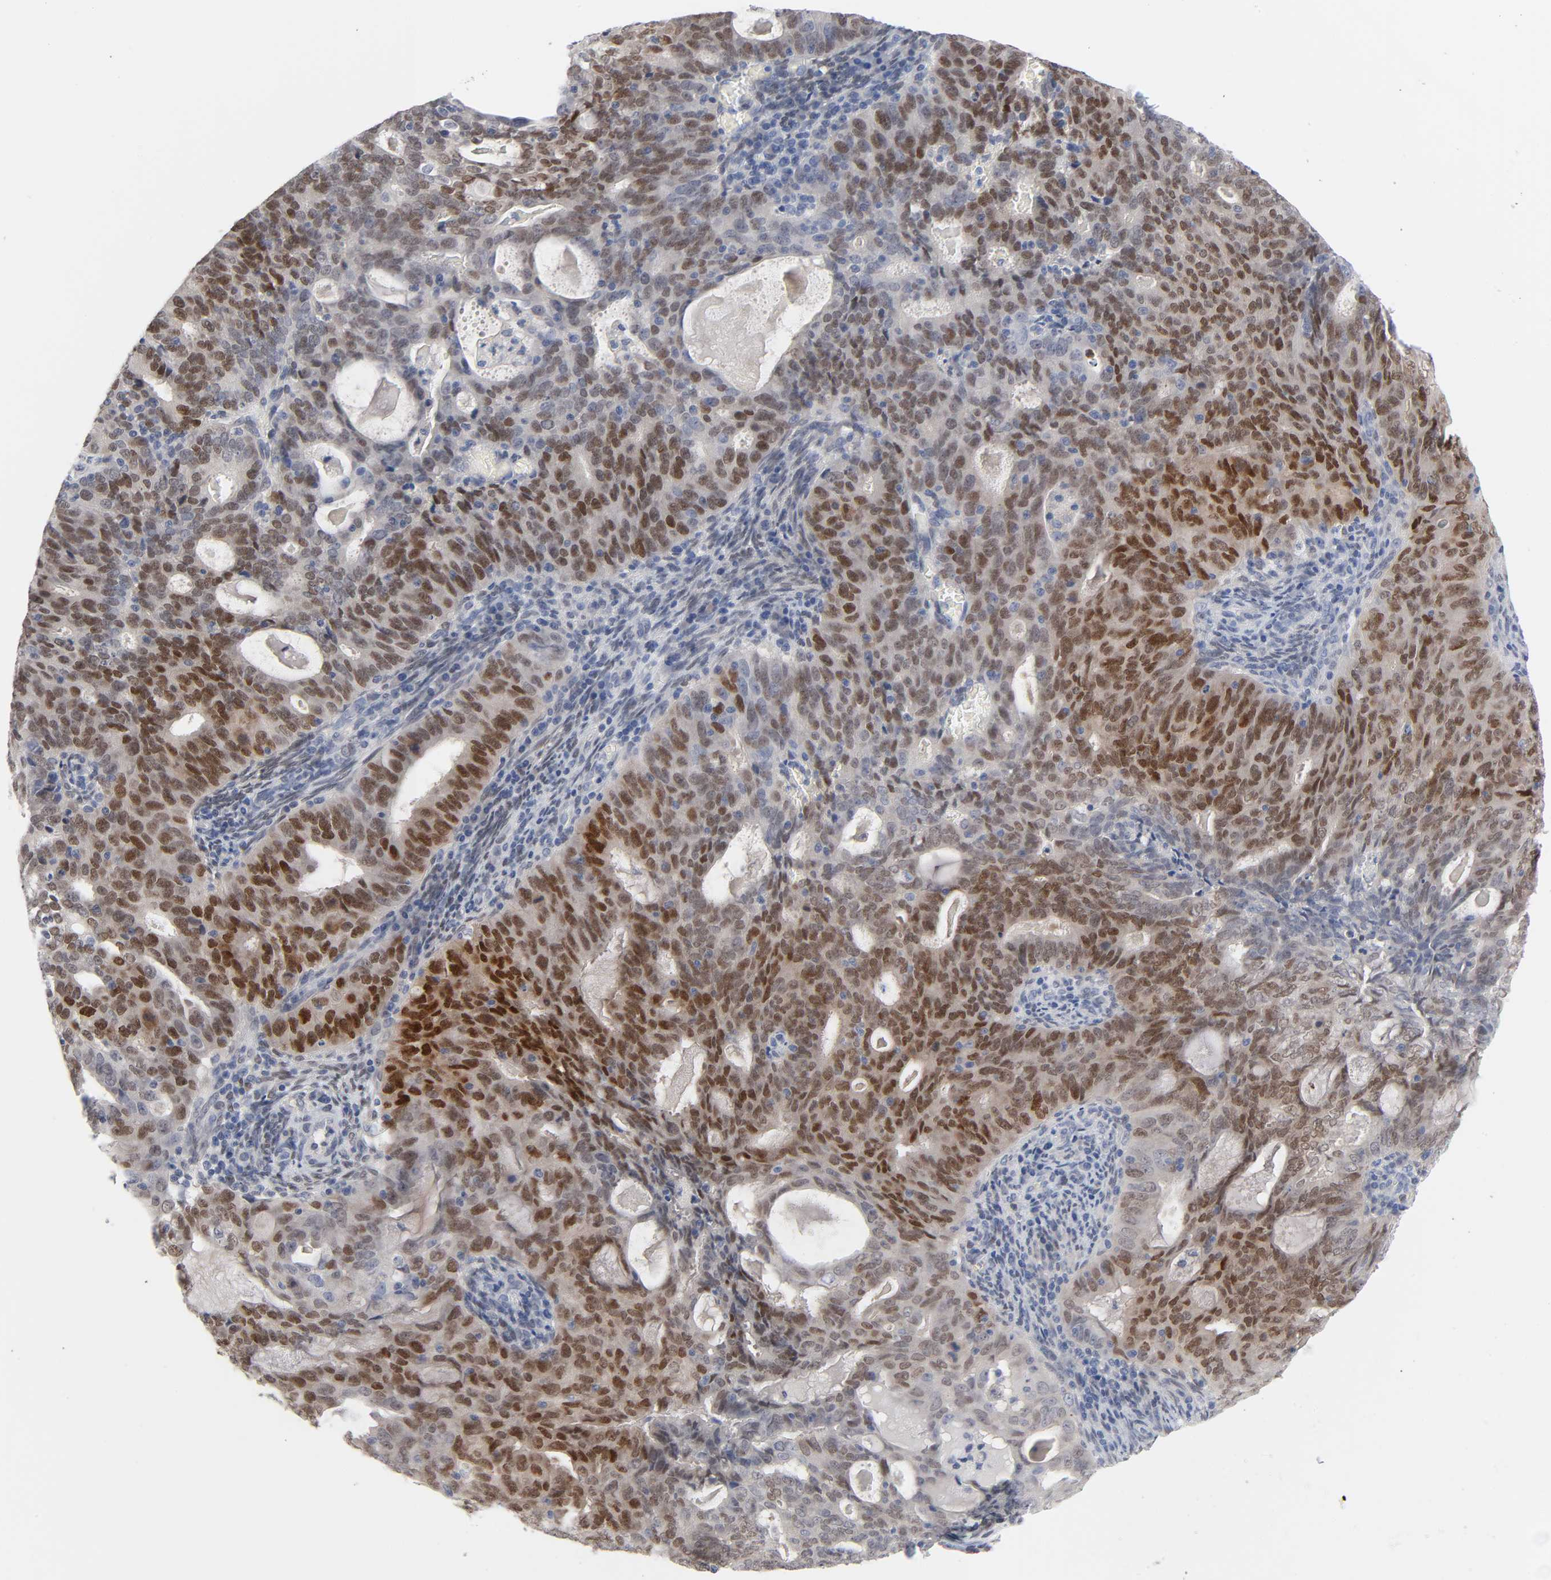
{"staining": {"intensity": "moderate", "quantity": ">75%", "location": "nuclear"}, "tissue": "cervical cancer", "cell_type": "Tumor cells", "image_type": "cancer", "snomed": [{"axis": "morphology", "description": "Adenocarcinoma, NOS"}, {"axis": "topography", "description": "Cervix"}], "caption": "Moderate nuclear staining is present in about >75% of tumor cells in cervical cancer.", "gene": "SALL2", "patient": {"sex": "female", "age": 44}}